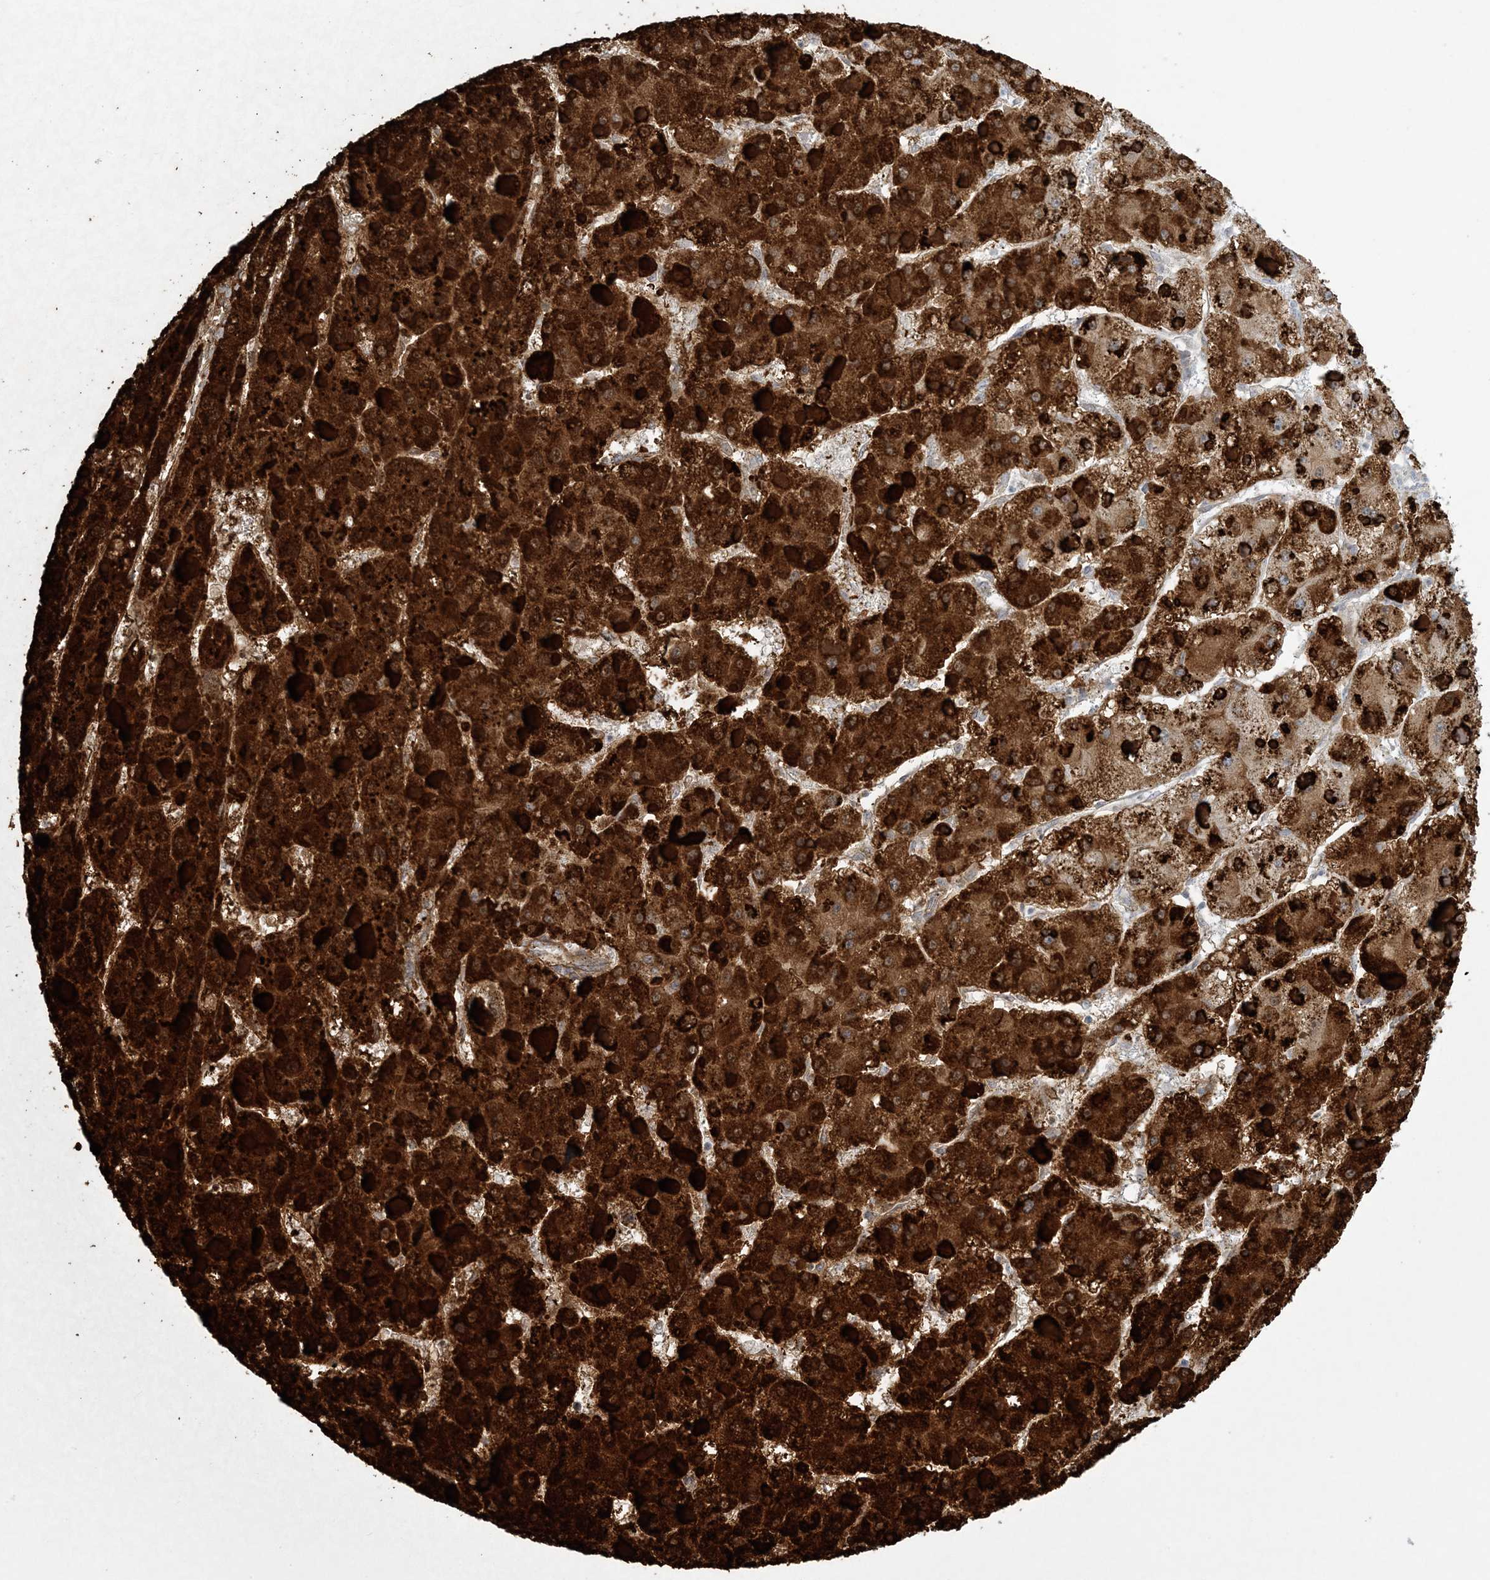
{"staining": {"intensity": "strong", "quantity": ">75%", "location": "cytoplasmic/membranous"}, "tissue": "liver cancer", "cell_type": "Tumor cells", "image_type": "cancer", "snomed": [{"axis": "morphology", "description": "Carcinoma, Hepatocellular, NOS"}, {"axis": "topography", "description": "Liver"}], "caption": "A high-resolution image shows immunohistochemistry (IHC) staining of liver hepatocellular carcinoma, which shows strong cytoplasmic/membranous expression in about >75% of tumor cells.", "gene": "AGXT", "patient": {"sex": "female", "age": 73}}